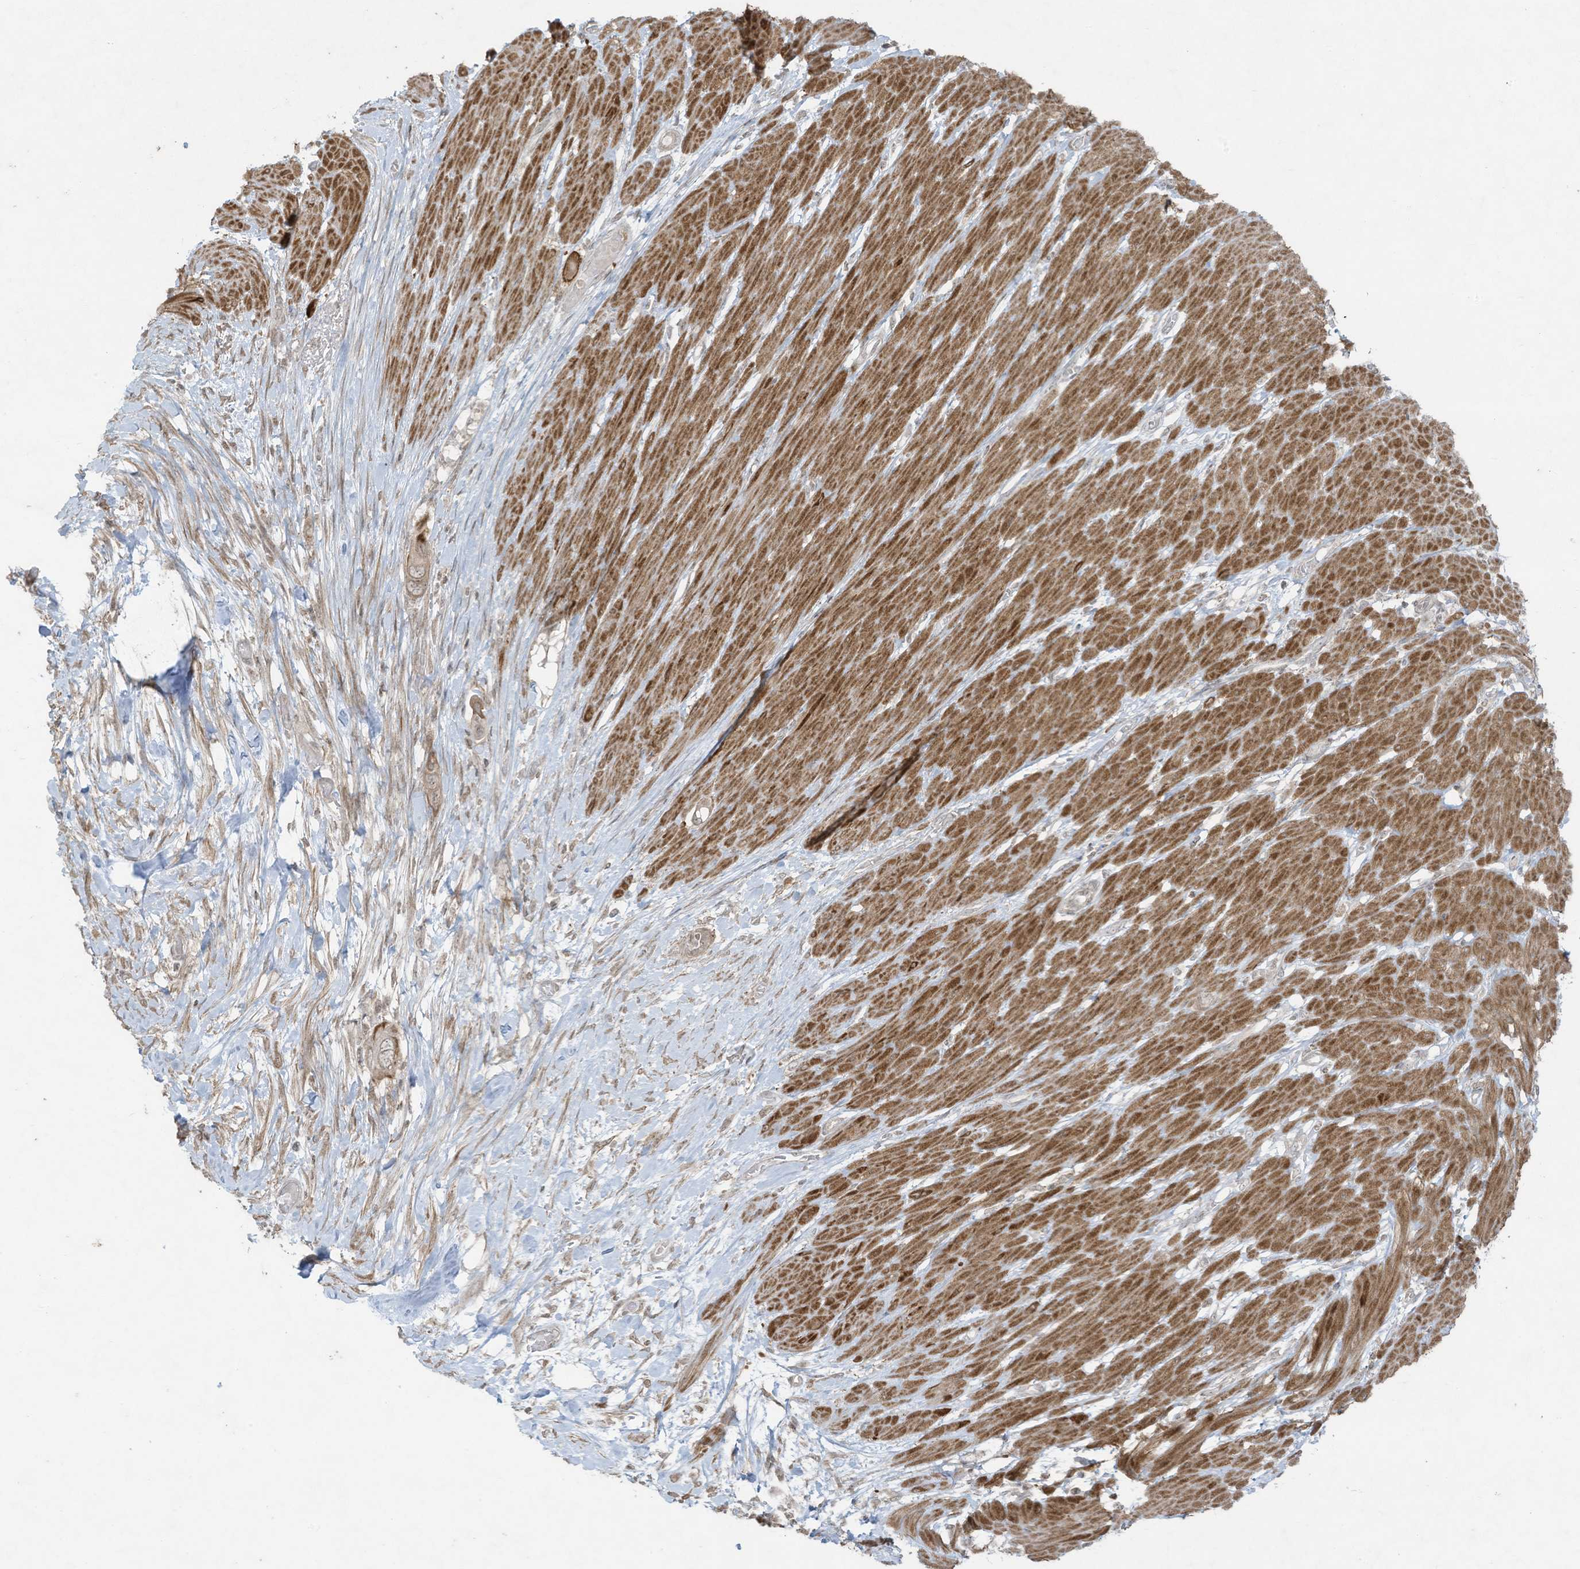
{"staining": {"intensity": "weak", "quantity": "<25%", "location": "cytoplasmic/membranous"}, "tissue": "pancreatic cancer", "cell_type": "Tumor cells", "image_type": "cancer", "snomed": [{"axis": "morphology", "description": "Adenocarcinoma, NOS"}, {"axis": "topography", "description": "Pancreas"}], "caption": "IHC histopathology image of human pancreatic adenocarcinoma stained for a protein (brown), which demonstrates no staining in tumor cells.", "gene": "ZNF263", "patient": {"sex": "male", "age": 68}}